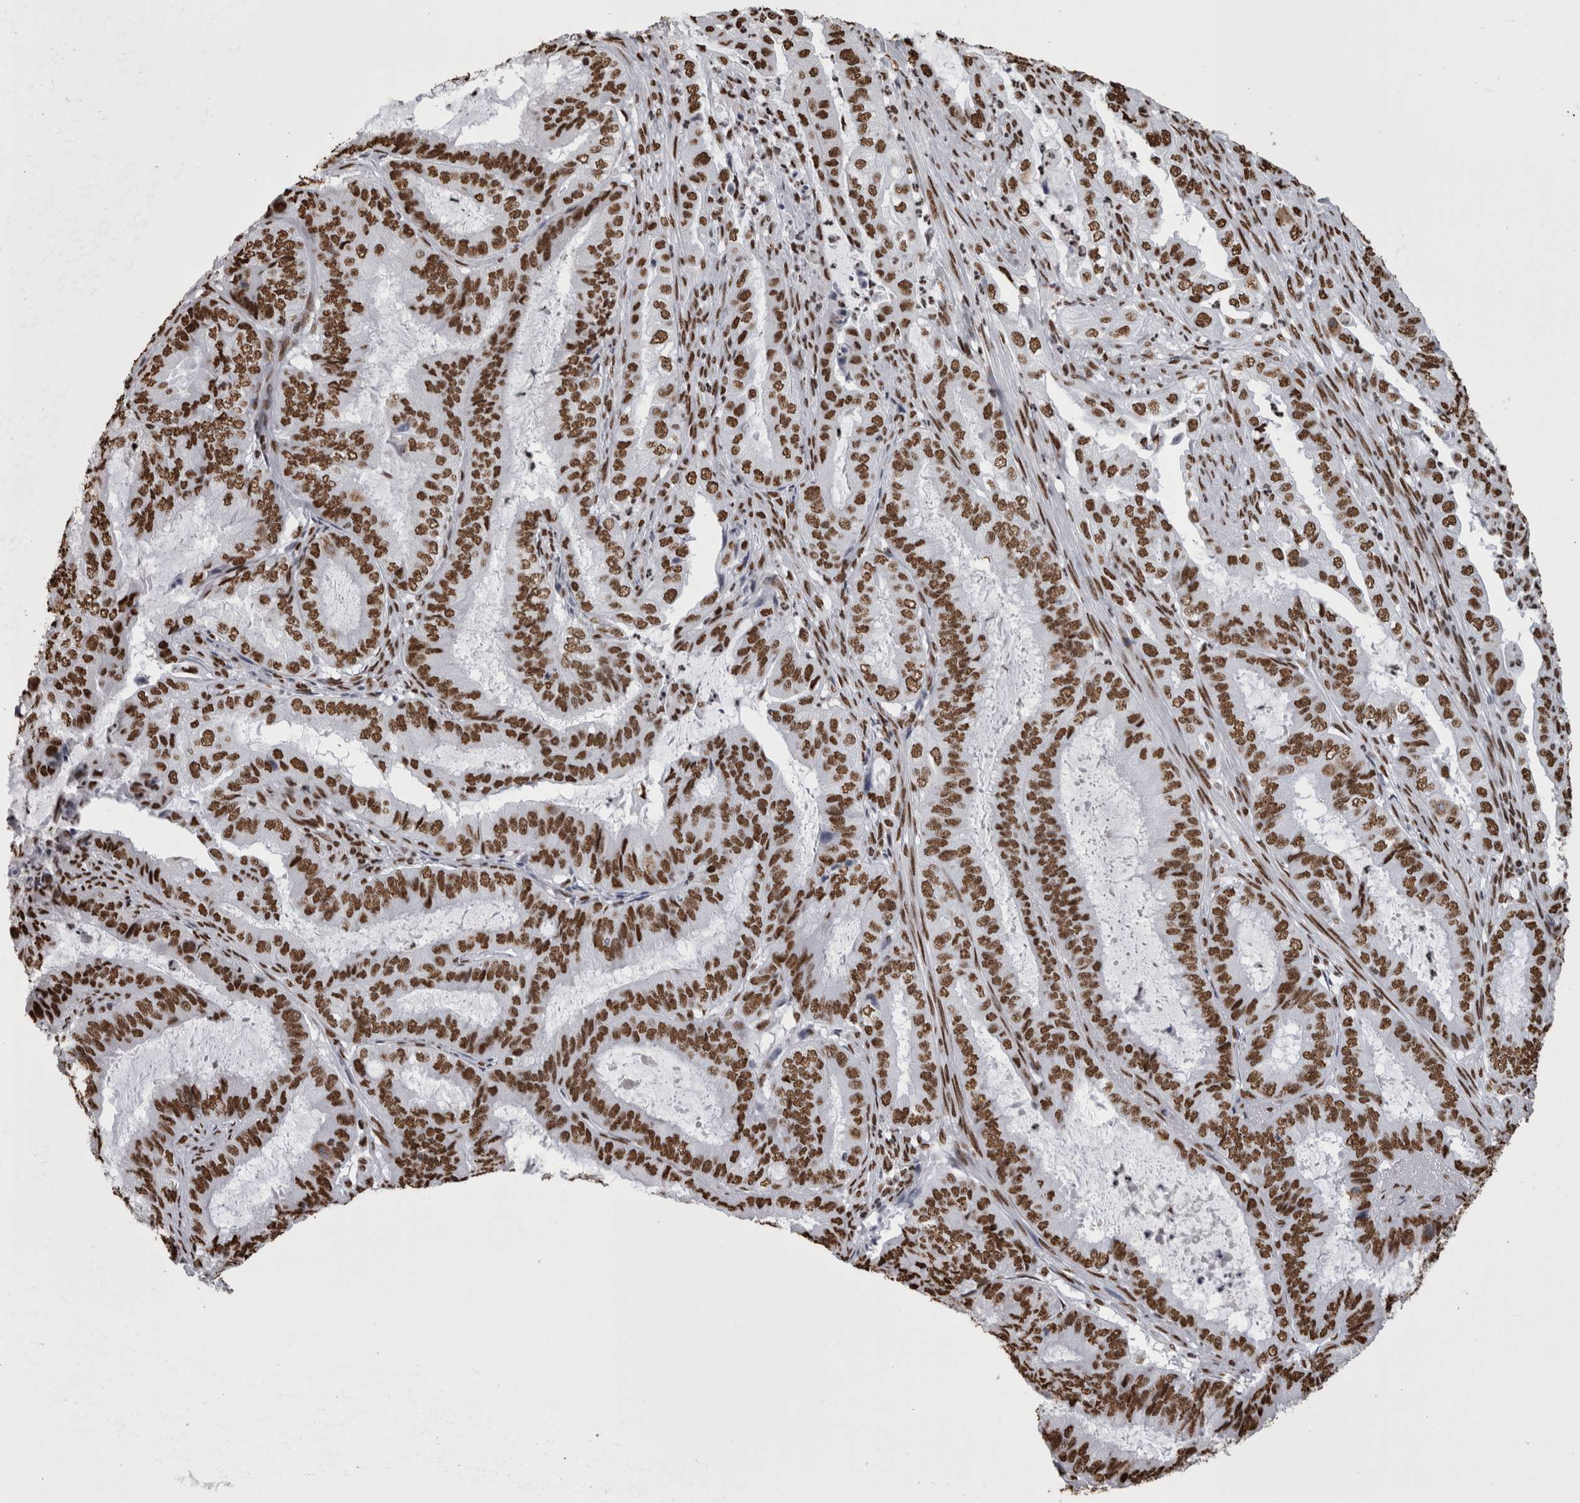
{"staining": {"intensity": "strong", "quantity": ">75%", "location": "nuclear"}, "tissue": "endometrial cancer", "cell_type": "Tumor cells", "image_type": "cancer", "snomed": [{"axis": "morphology", "description": "Adenocarcinoma, NOS"}, {"axis": "topography", "description": "Endometrium"}], "caption": "A brown stain highlights strong nuclear staining of a protein in human endometrial cancer (adenocarcinoma) tumor cells.", "gene": "HNRNPM", "patient": {"sex": "female", "age": 49}}